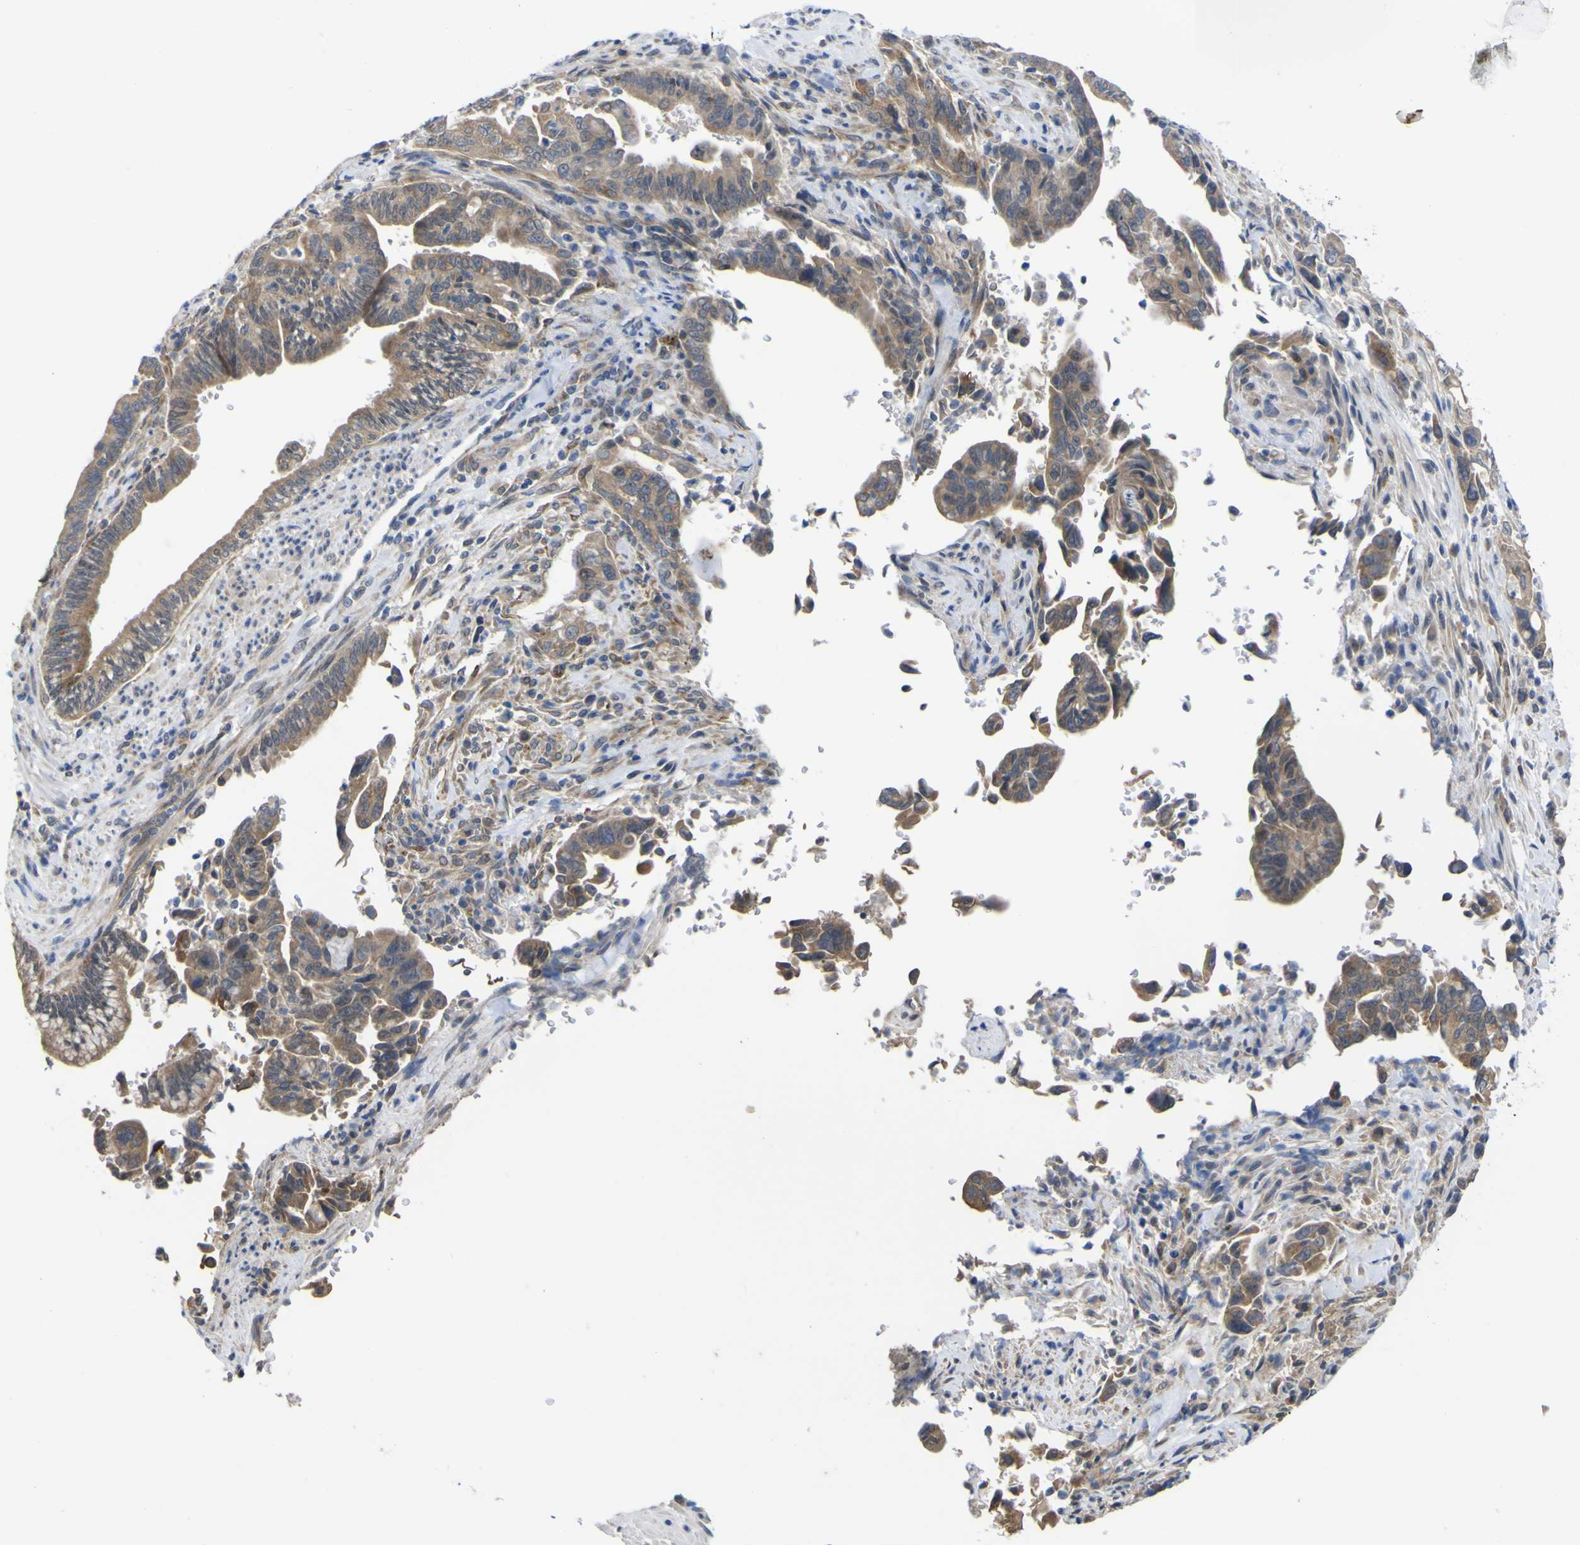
{"staining": {"intensity": "moderate", "quantity": ">75%", "location": "cytoplasmic/membranous"}, "tissue": "pancreatic cancer", "cell_type": "Tumor cells", "image_type": "cancer", "snomed": [{"axis": "morphology", "description": "Adenocarcinoma, NOS"}, {"axis": "topography", "description": "Pancreas"}], "caption": "Human adenocarcinoma (pancreatic) stained for a protein (brown) shows moderate cytoplasmic/membranous positive staining in about >75% of tumor cells.", "gene": "TNFRSF11A", "patient": {"sex": "male", "age": 70}}